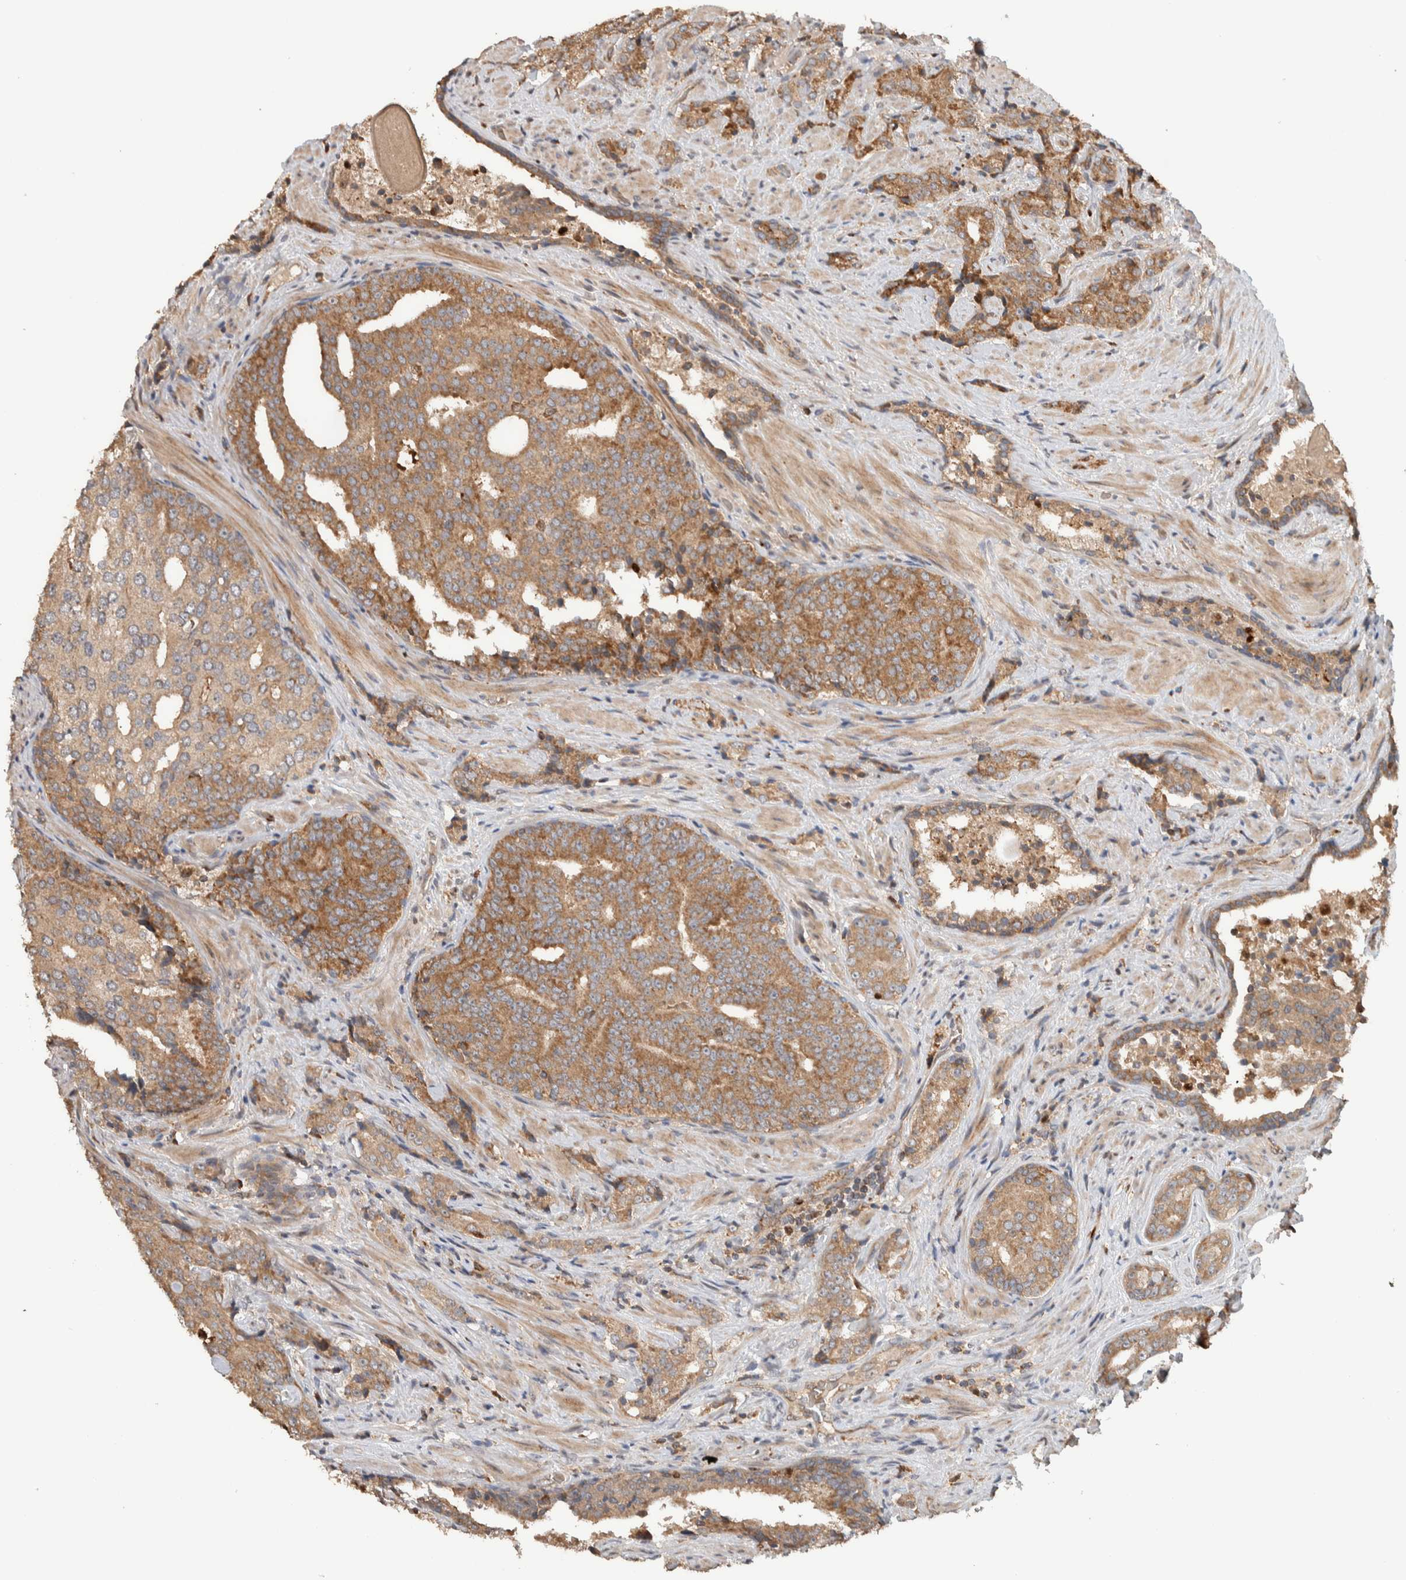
{"staining": {"intensity": "moderate", "quantity": ">75%", "location": "cytoplasmic/membranous"}, "tissue": "prostate cancer", "cell_type": "Tumor cells", "image_type": "cancer", "snomed": [{"axis": "morphology", "description": "Adenocarcinoma, High grade"}, {"axis": "topography", "description": "Prostate"}], "caption": "Brown immunohistochemical staining in adenocarcinoma (high-grade) (prostate) shows moderate cytoplasmic/membranous positivity in about >75% of tumor cells.", "gene": "VPS53", "patient": {"sex": "male", "age": 71}}